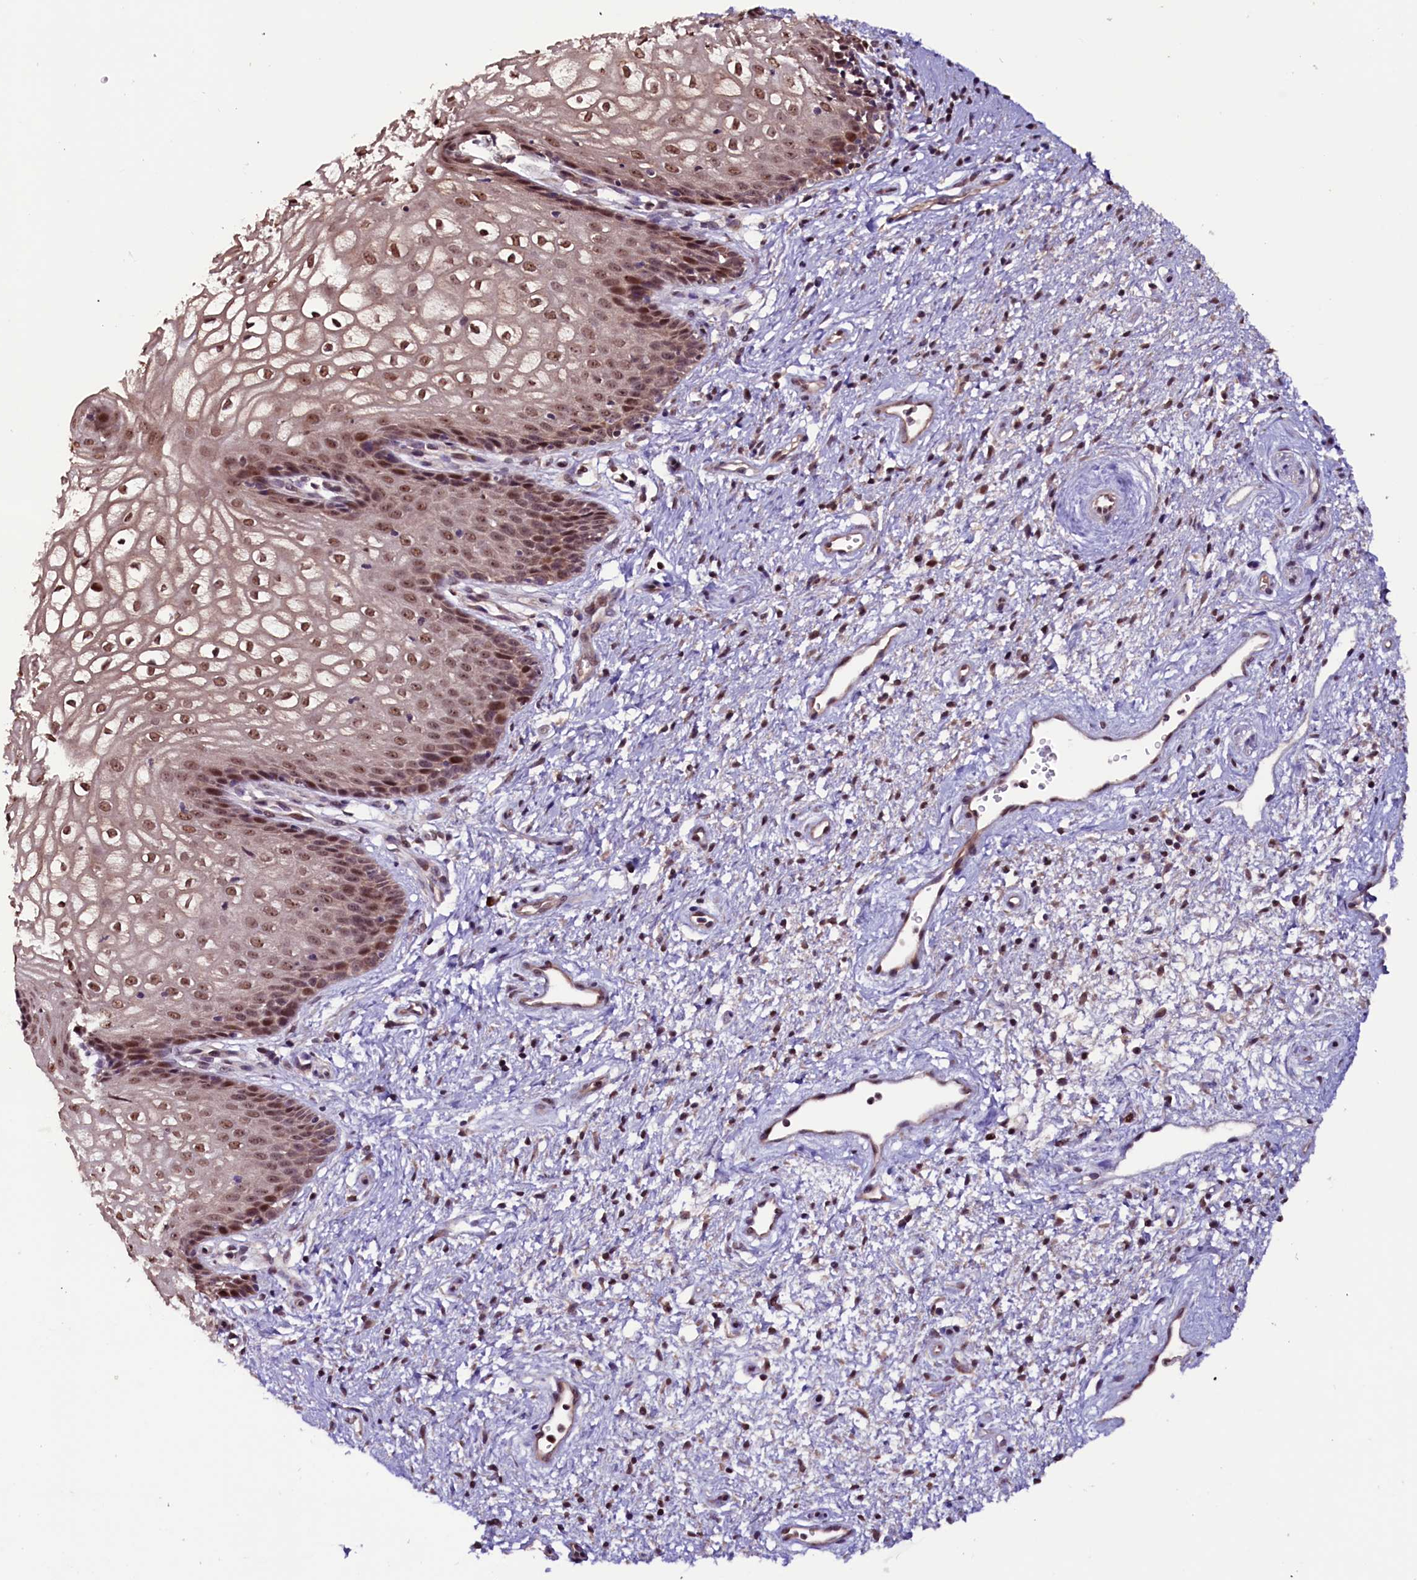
{"staining": {"intensity": "moderate", "quantity": ">75%", "location": "nuclear"}, "tissue": "vagina", "cell_type": "Squamous epithelial cells", "image_type": "normal", "snomed": [{"axis": "morphology", "description": "Normal tissue, NOS"}, {"axis": "topography", "description": "Vagina"}], "caption": "About >75% of squamous epithelial cells in unremarkable vagina demonstrate moderate nuclear protein staining as visualized by brown immunohistochemical staining.", "gene": "RNMT", "patient": {"sex": "female", "age": 34}}